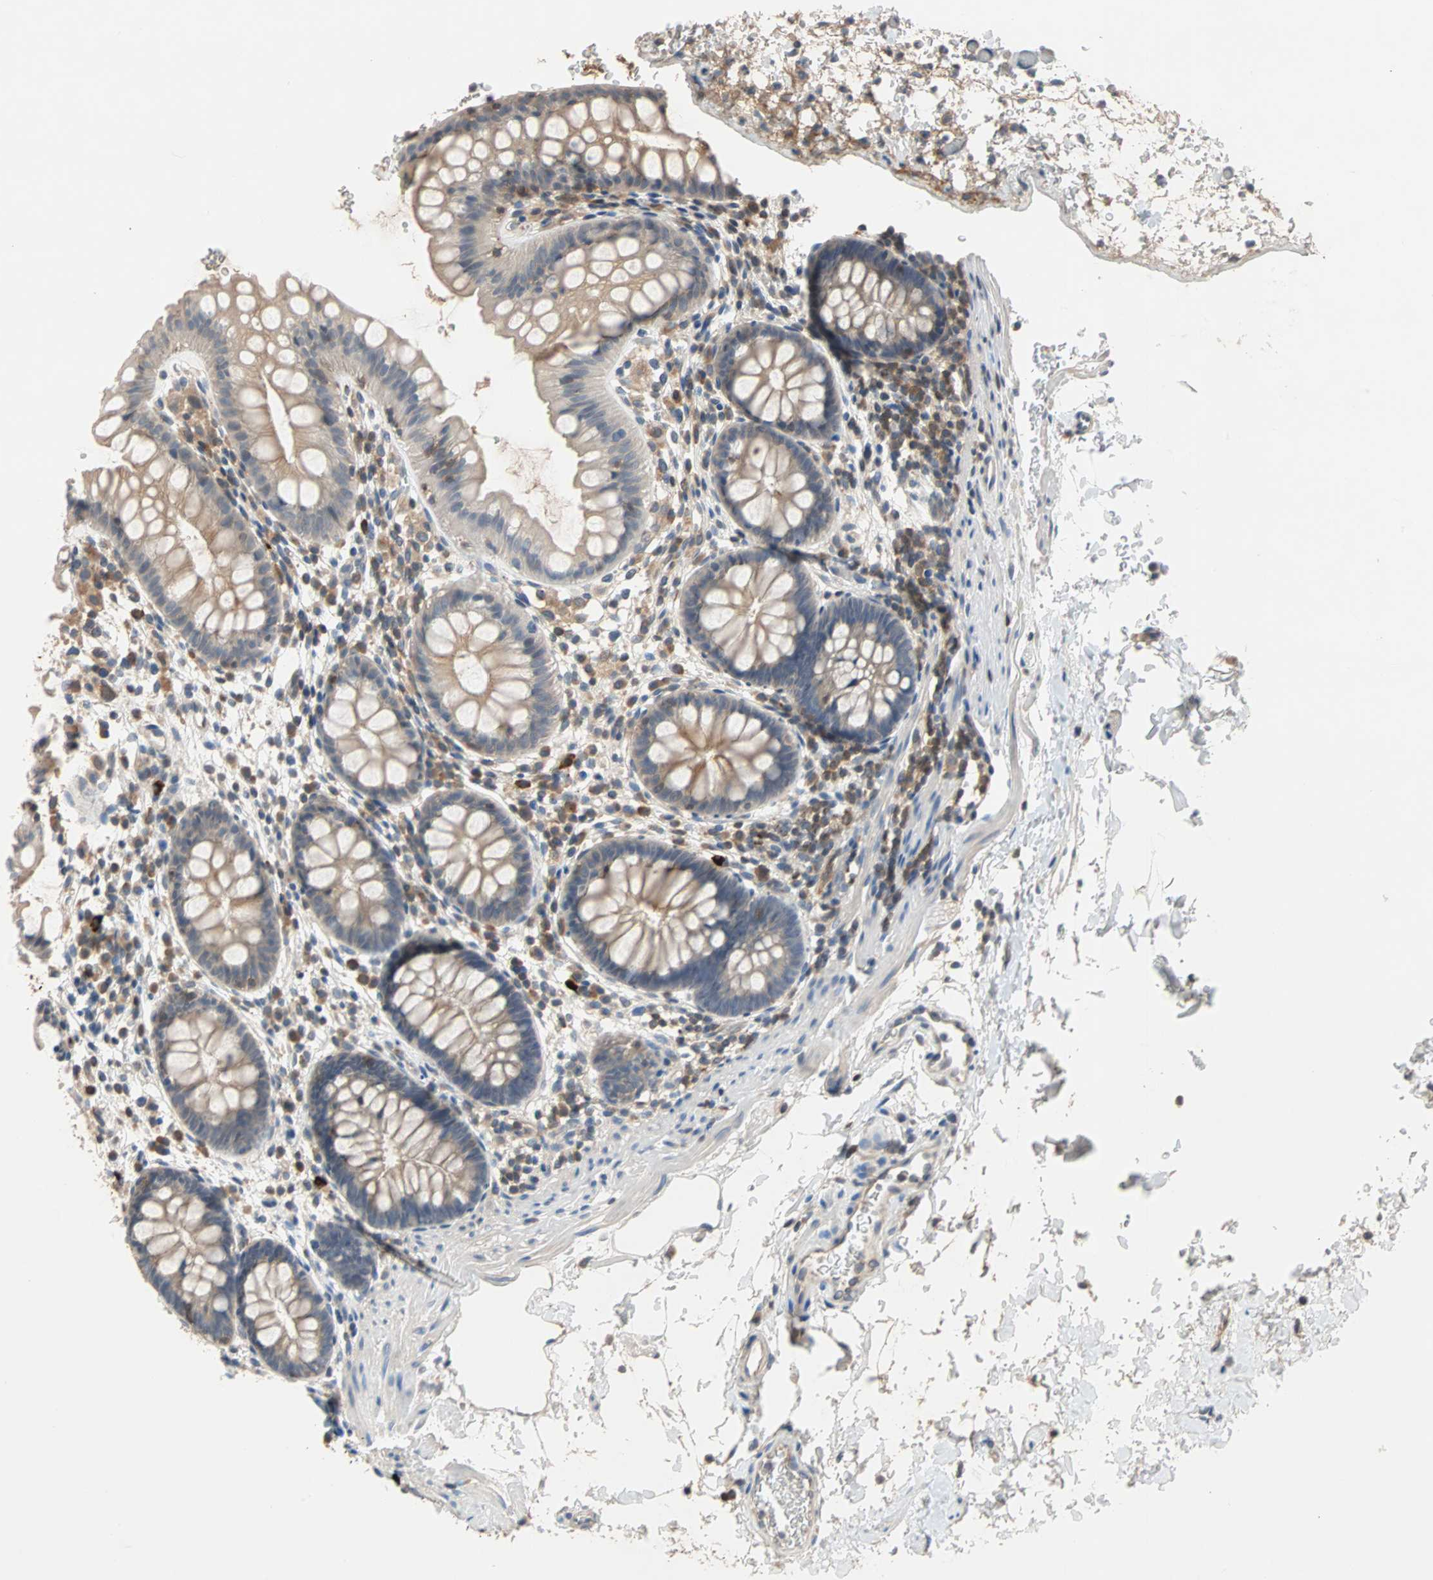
{"staining": {"intensity": "weak", "quantity": "<25%", "location": "cytoplasmic/membranous"}, "tissue": "rectum", "cell_type": "Glandular cells", "image_type": "normal", "snomed": [{"axis": "morphology", "description": "Normal tissue, NOS"}, {"axis": "topography", "description": "Rectum"}], "caption": "Micrograph shows no significant protein positivity in glandular cells of normal rectum. (Immunohistochemistry, brightfield microscopy, high magnification).", "gene": "MAP4K1", "patient": {"sex": "female", "age": 24}}